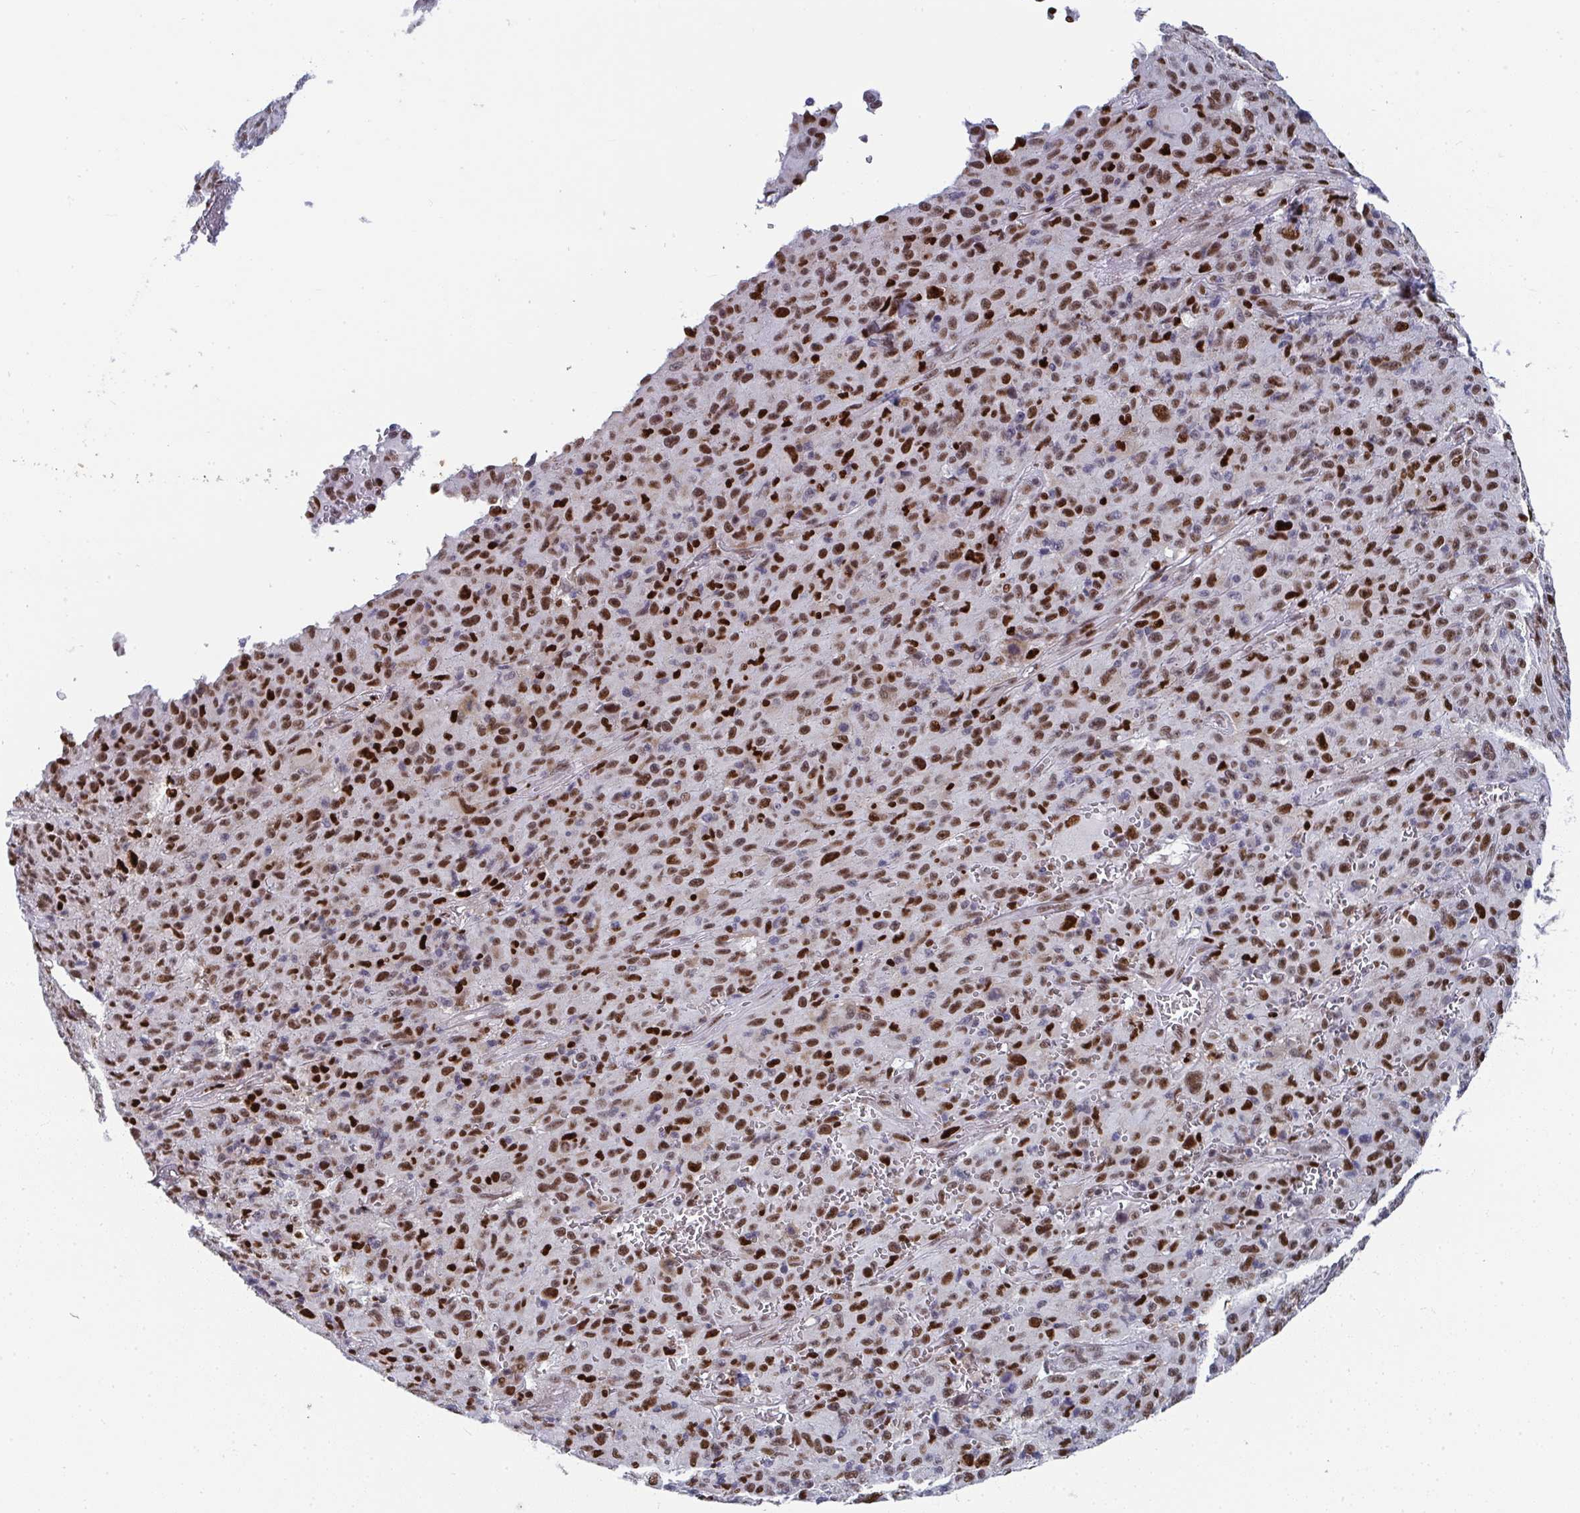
{"staining": {"intensity": "strong", "quantity": ">75%", "location": "nuclear"}, "tissue": "melanoma", "cell_type": "Tumor cells", "image_type": "cancer", "snomed": [{"axis": "morphology", "description": "Malignant melanoma, NOS"}, {"axis": "topography", "description": "Skin"}], "caption": "An IHC histopathology image of neoplastic tissue is shown. Protein staining in brown highlights strong nuclear positivity in melanoma within tumor cells.", "gene": "JDP2", "patient": {"sex": "male", "age": 46}}